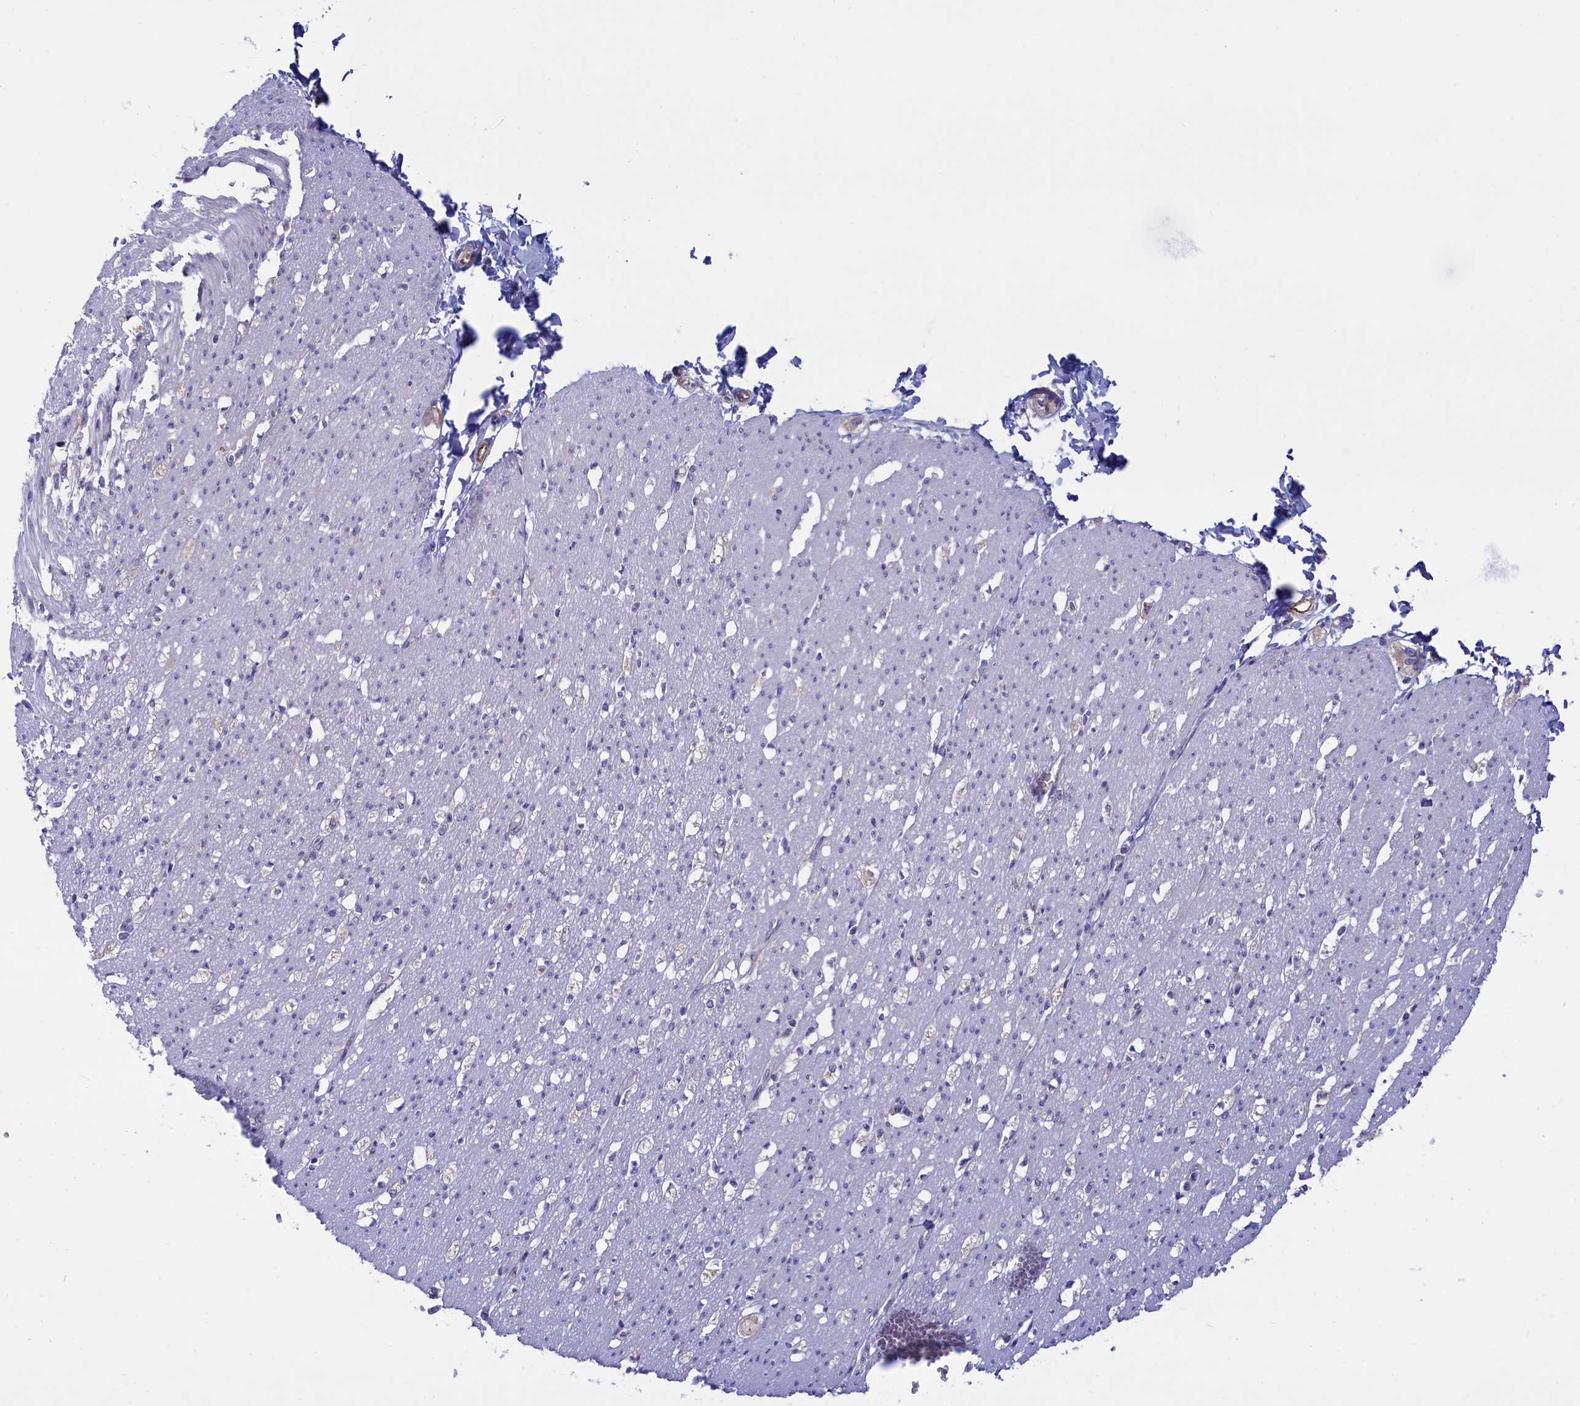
{"staining": {"intensity": "weak", "quantity": "<25%", "location": "cytoplasmic/membranous"}, "tissue": "smooth muscle", "cell_type": "Smooth muscle cells", "image_type": "normal", "snomed": [{"axis": "morphology", "description": "Normal tissue, NOS"}, {"axis": "morphology", "description": "Adenocarcinoma, NOS"}, {"axis": "topography", "description": "Colon"}, {"axis": "topography", "description": "Peripheral nerve tissue"}], "caption": "A high-resolution photomicrograph shows IHC staining of unremarkable smooth muscle, which demonstrates no significant expression in smooth muscle cells.", "gene": "ABCC12", "patient": {"sex": "male", "age": 14}}